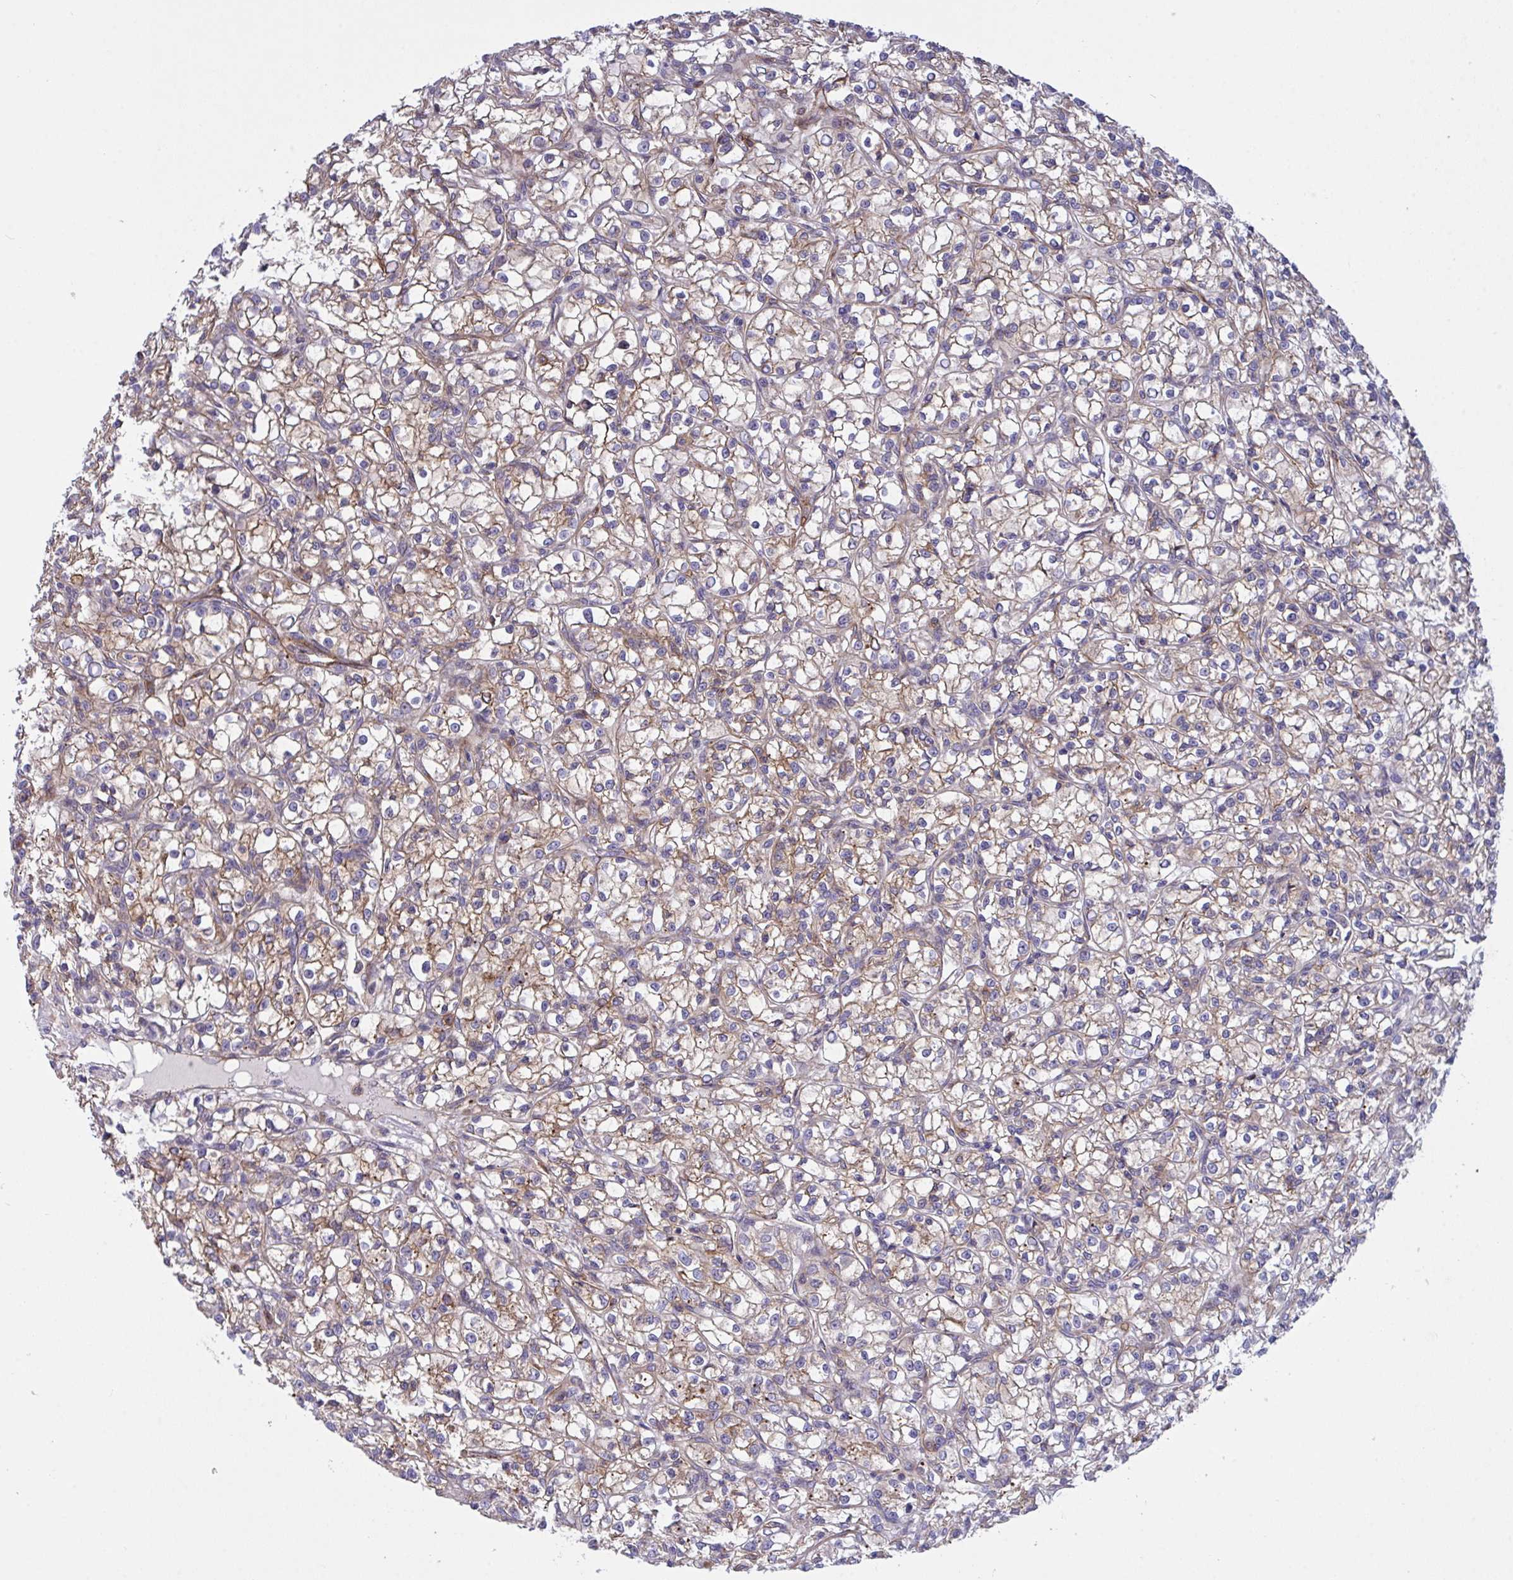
{"staining": {"intensity": "moderate", "quantity": "25%-75%", "location": "cytoplasmic/membranous"}, "tissue": "renal cancer", "cell_type": "Tumor cells", "image_type": "cancer", "snomed": [{"axis": "morphology", "description": "Adenocarcinoma, NOS"}, {"axis": "topography", "description": "Kidney"}], "caption": "Renal cancer (adenocarcinoma) tissue demonstrates moderate cytoplasmic/membranous staining in about 25%-75% of tumor cells, visualized by immunohistochemistry.", "gene": "C4orf36", "patient": {"sex": "female", "age": 59}}